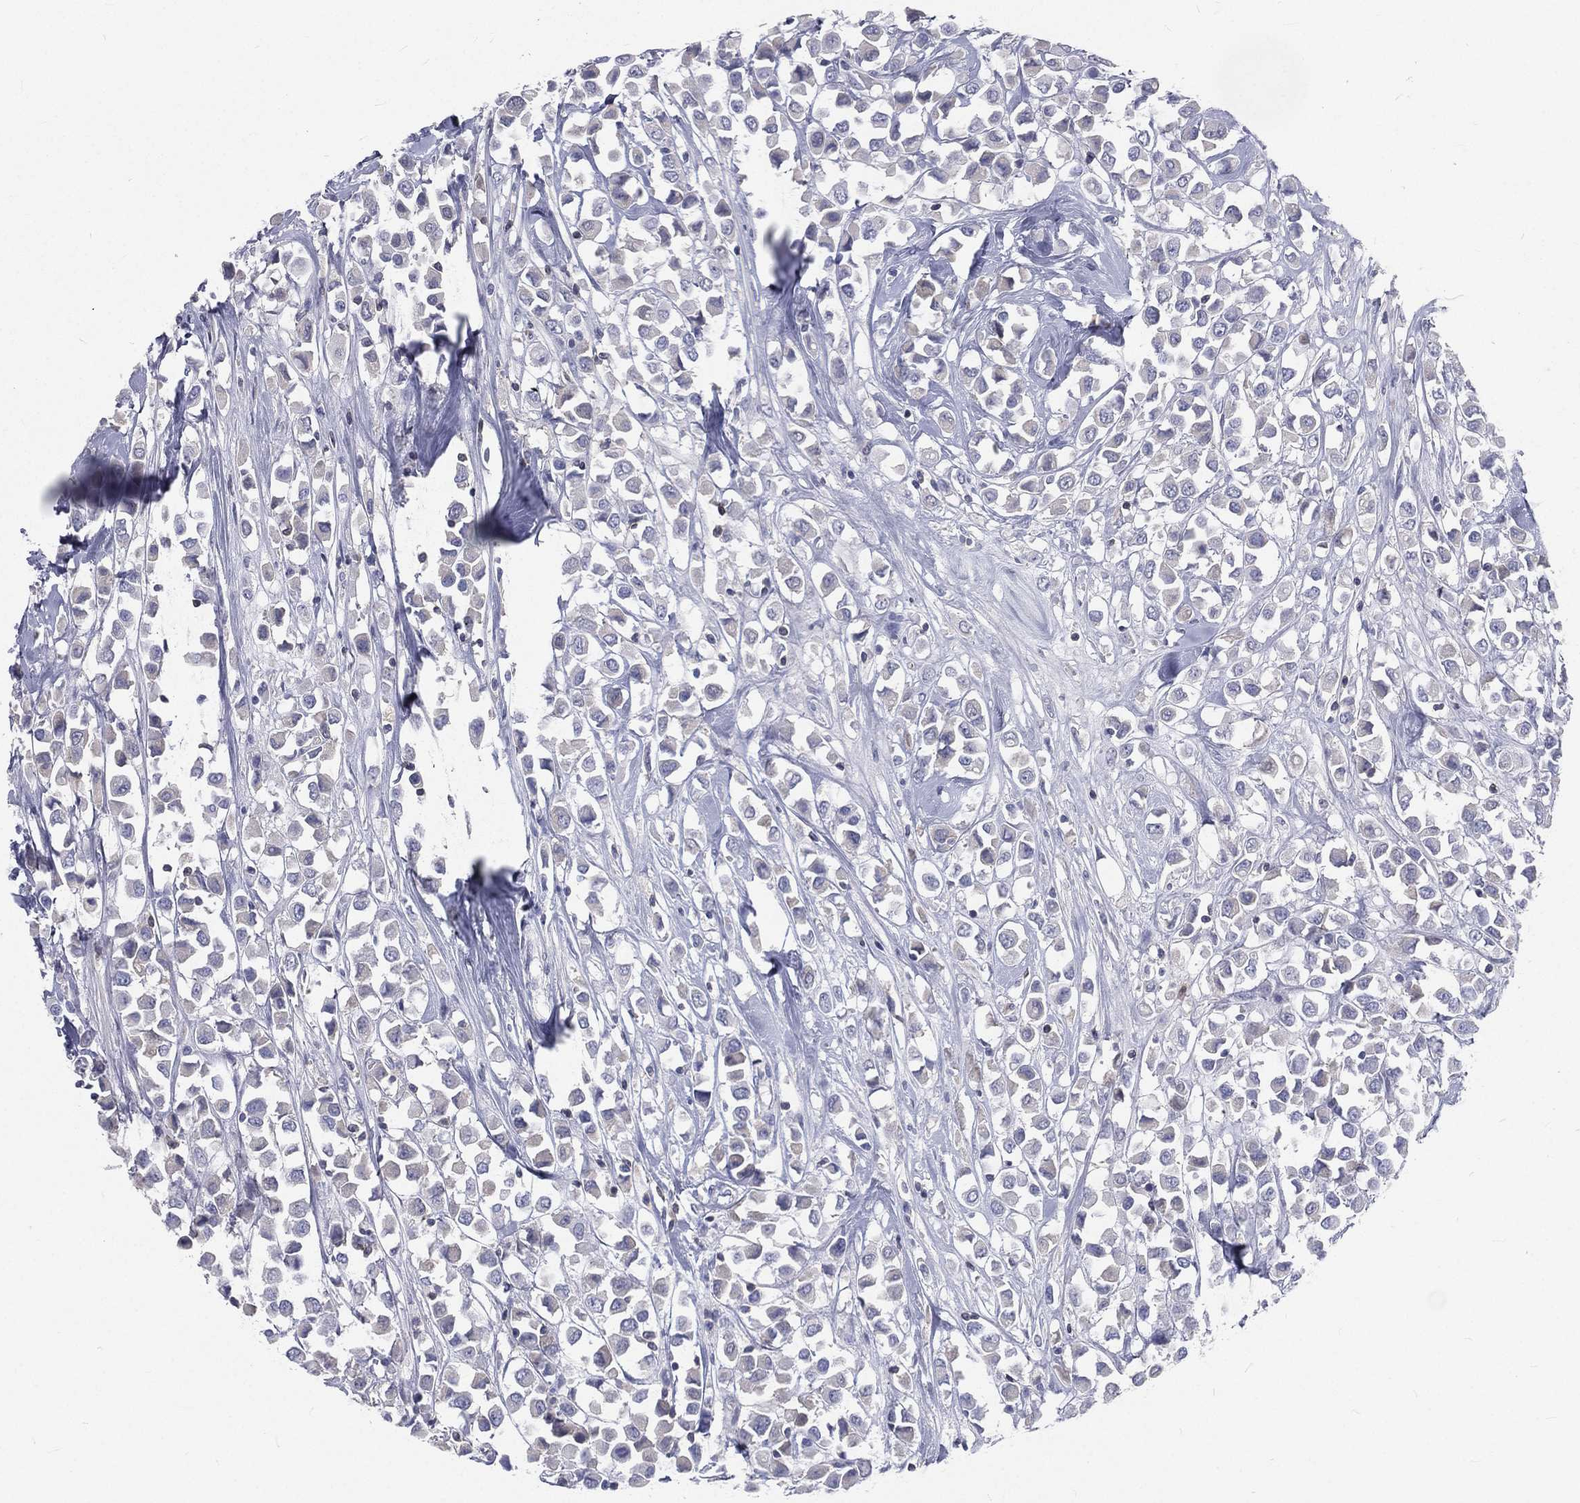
{"staining": {"intensity": "negative", "quantity": "none", "location": "none"}, "tissue": "breast cancer", "cell_type": "Tumor cells", "image_type": "cancer", "snomed": [{"axis": "morphology", "description": "Duct carcinoma"}, {"axis": "topography", "description": "Breast"}], "caption": "Immunohistochemical staining of infiltrating ductal carcinoma (breast) reveals no significant expression in tumor cells. Brightfield microscopy of IHC stained with DAB (brown) and hematoxylin (blue), captured at high magnification.", "gene": "CD3D", "patient": {"sex": "female", "age": 61}}